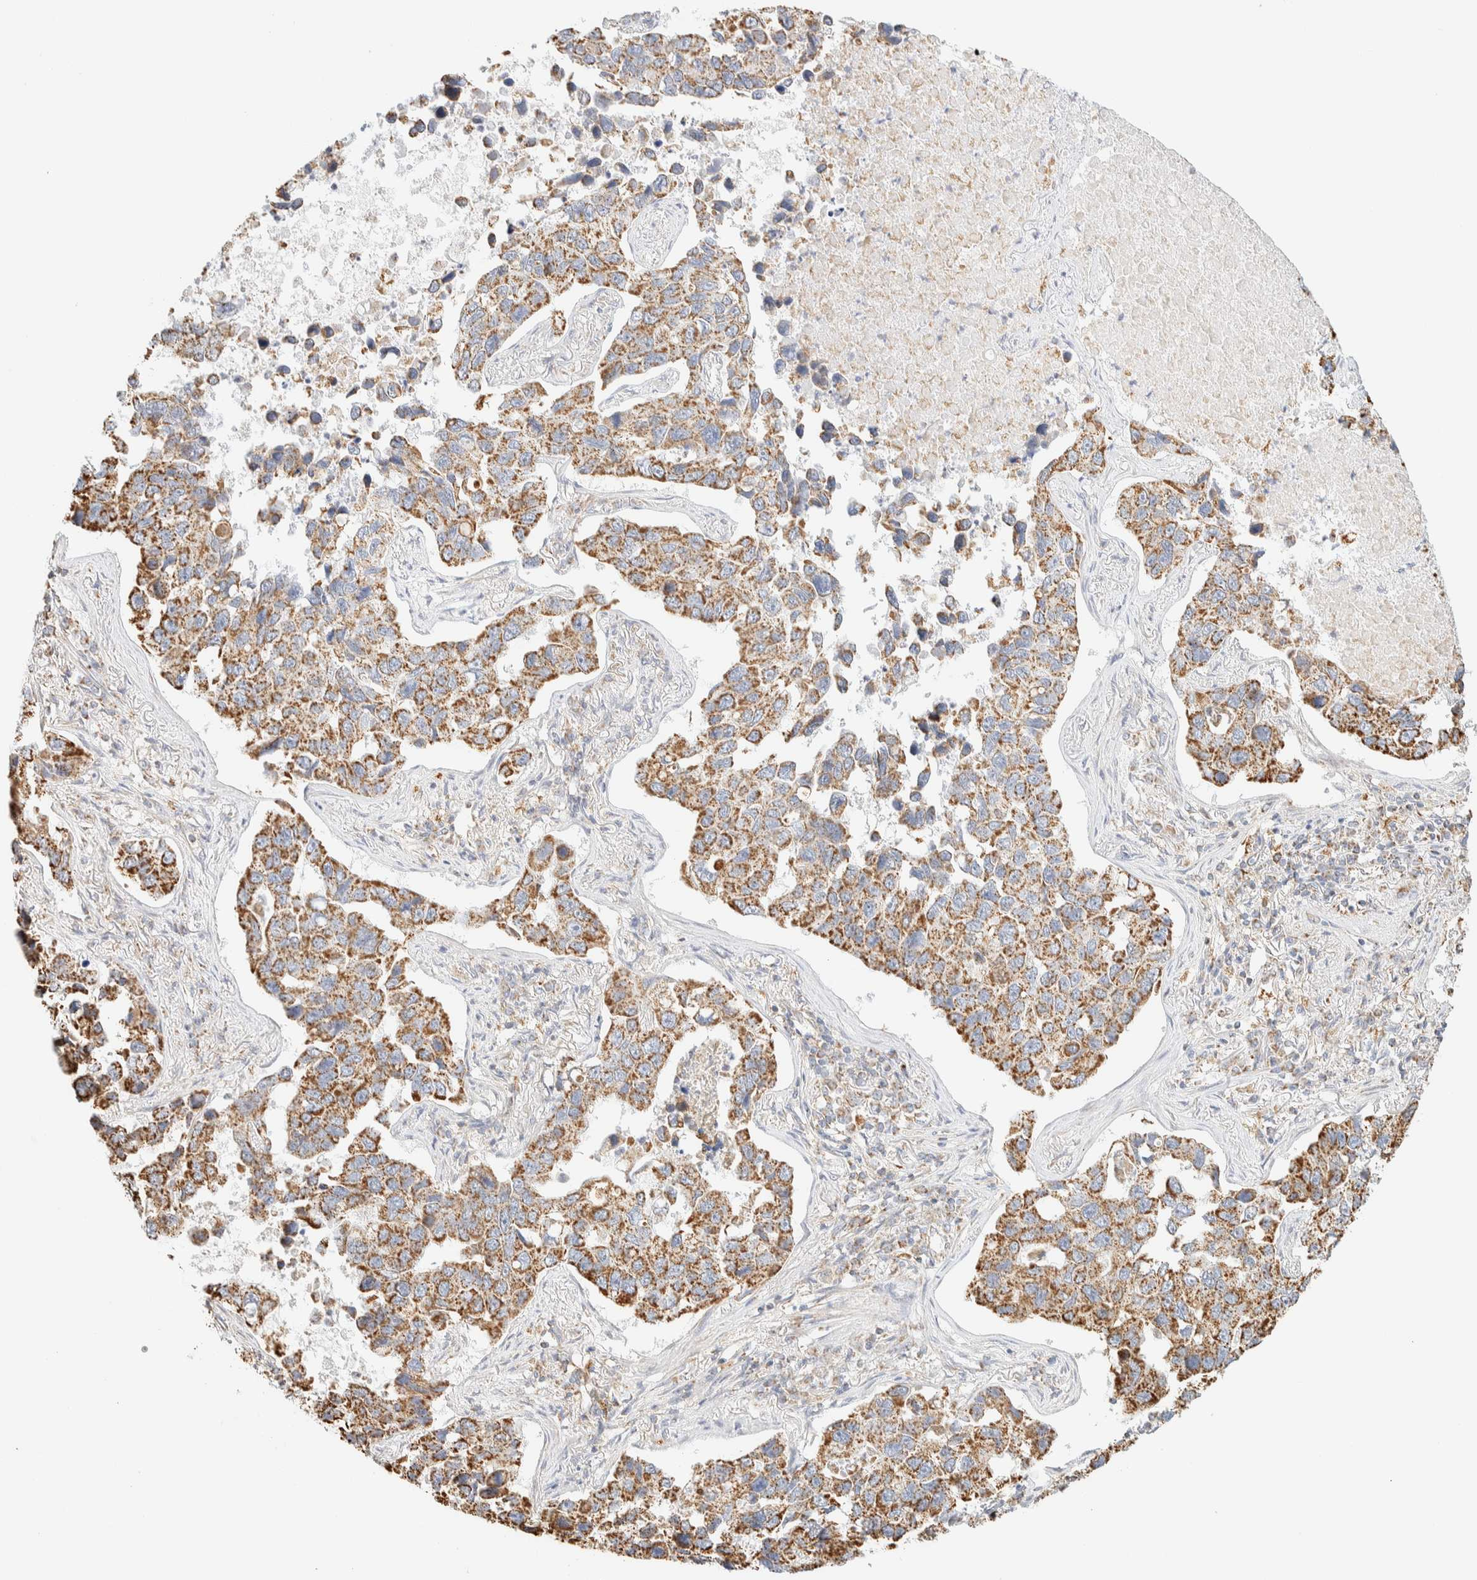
{"staining": {"intensity": "moderate", "quantity": ">75%", "location": "cytoplasmic/membranous"}, "tissue": "lung cancer", "cell_type": "Tumor cells", "image_type": "cancer", "snomed": [{"axis": "morphology", "description": "Adenocarcinoma, NOS"}, {"axis": "topography", "description": "Lung"}], "caption": "This is an image of immunohistochemistry (IHC) staining of lung cancer, which shows moderate positivity in the cytoplasmic/membranous of tumor cells.", "gene": "APBB2", "patient": {"sex": "male", "age": 64}}